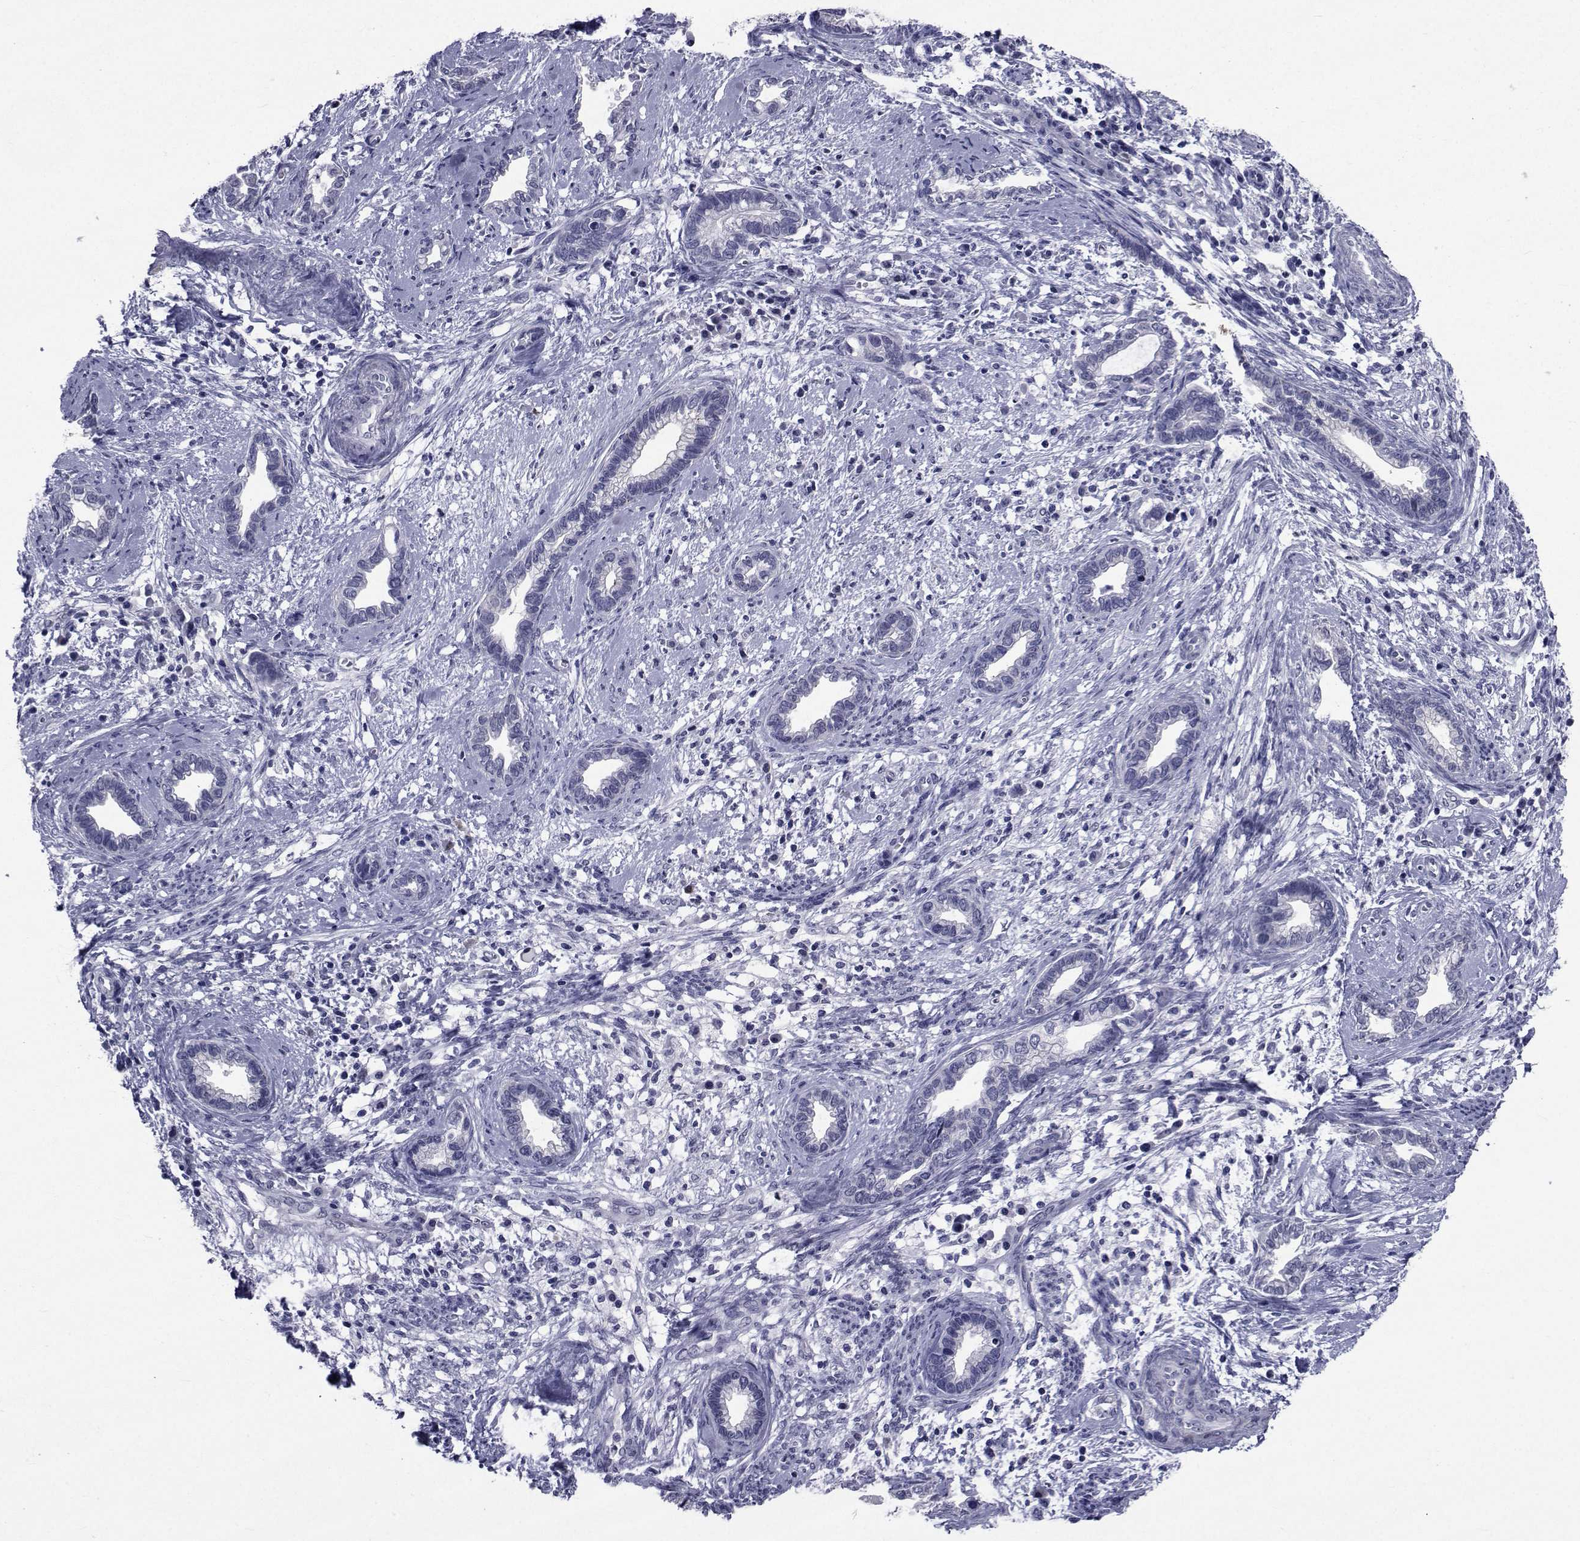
{"staining": {"intensity": "negative", "quantity": "none", "location": "none"}, "tissue": "cervical cancer", "cell_type": "Tumor cells", "image_type": "cancer", "snomed": [{"axis": "morphology", "description": "Adenocarcinoma, NOS"}, {"axis": "topography", "description": "Cervix"}], "caption": "IHC photomicrograph of neoplastic tissue: human cervical adenocarcinoma stained with DAB (3,3'-diaminobenzidine) shows no significant protein staining in tumor cells.", "gene": "SEMA5B", "patient": {"sex": "female", "age": 62}}